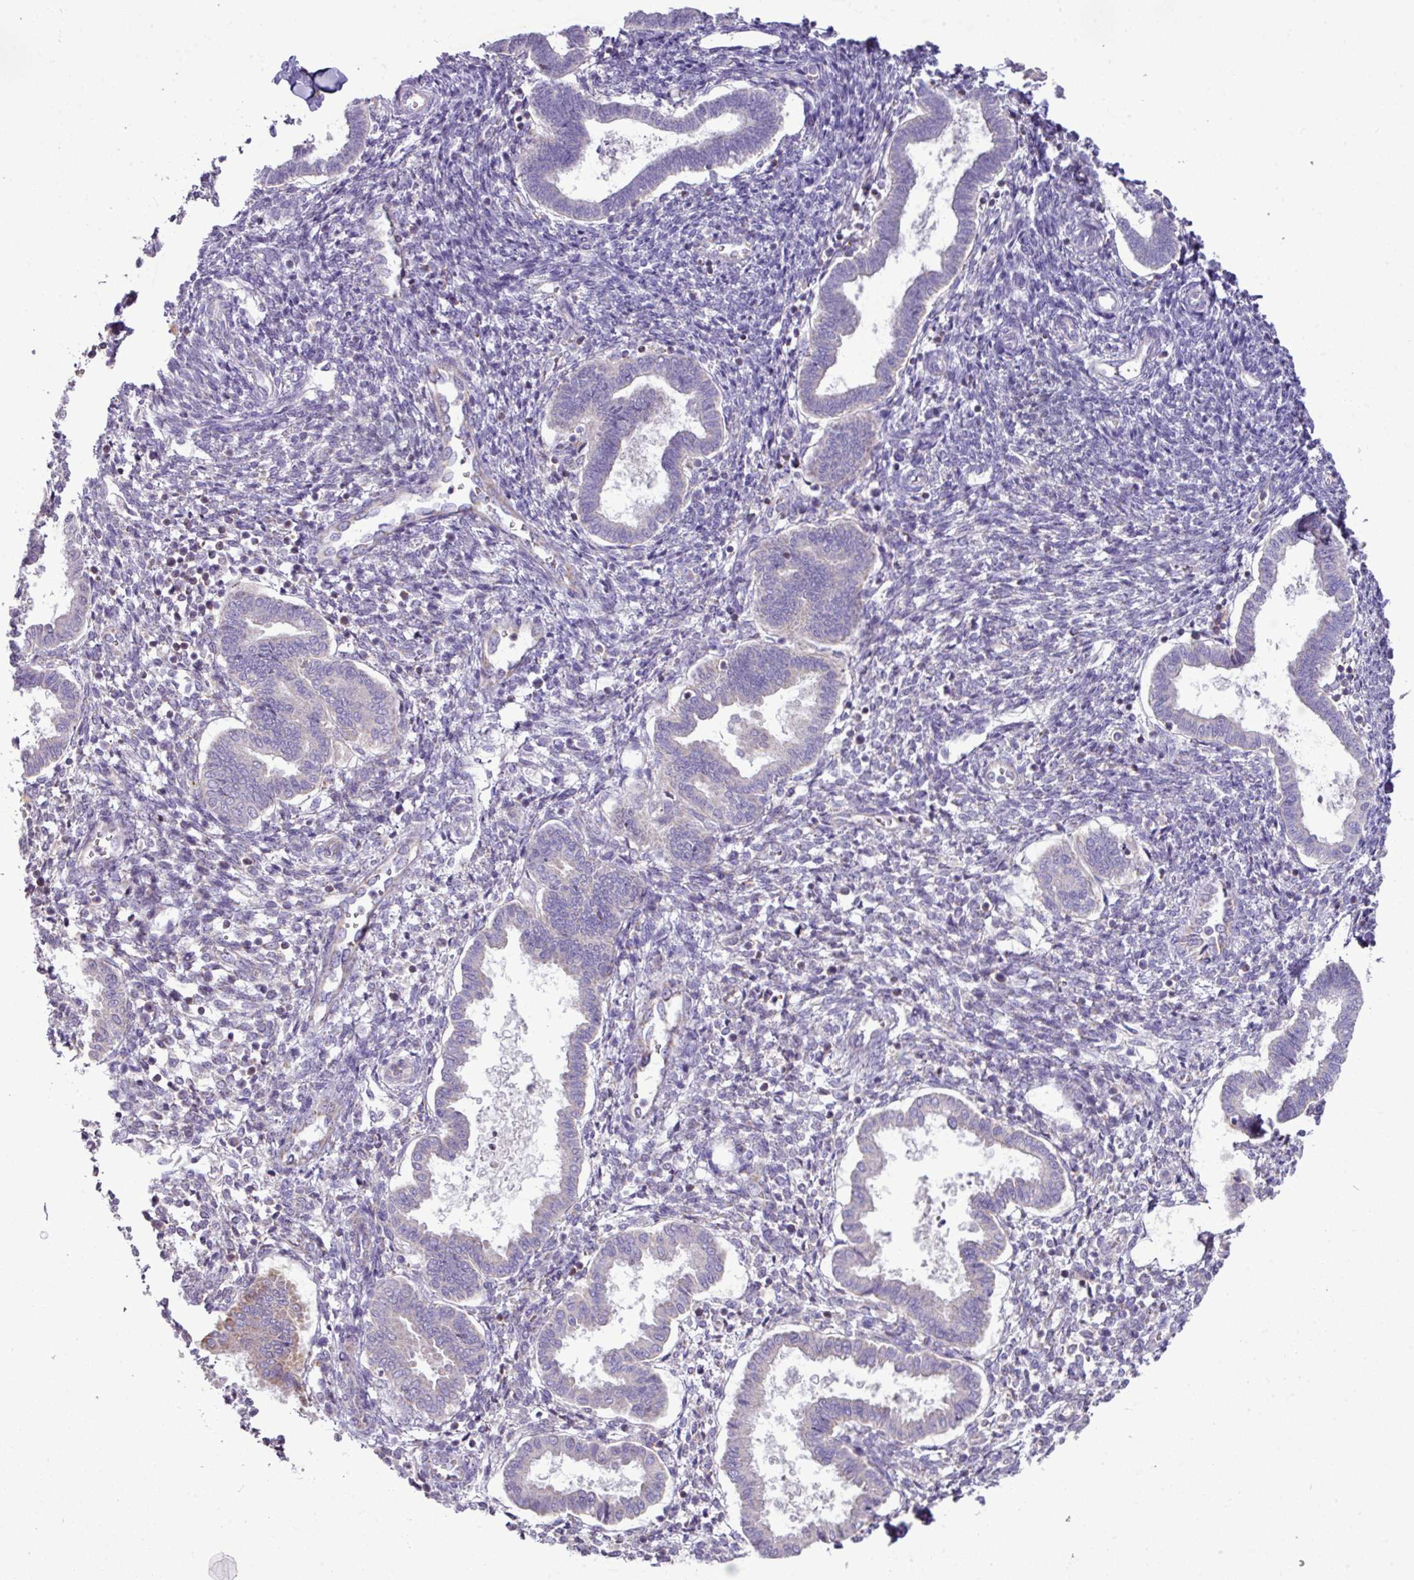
{"staining": {"intensity": "negative", "quantity": "none", "location": "none"}, "tissue": "endometrium", "cell_type": "Cells in endometrial stroma", "image_type": "normal", "snomed": [{"axis": "morphology", "description": "Normal tissue, NOS"}, {"axis": "topography", "description": "Endometrium"}], "caption": "An immunohistochemistry micrograph of benign endometrium is shown. There is no staining in cells in endometrial stroma of endometrium. (DAB (3,3'-diaminobenzidine) immunohistochemistry with hematoxylin counter stain).", "gene": "TRAPPC1", "patient": {"sex": "female", "age": 24}}